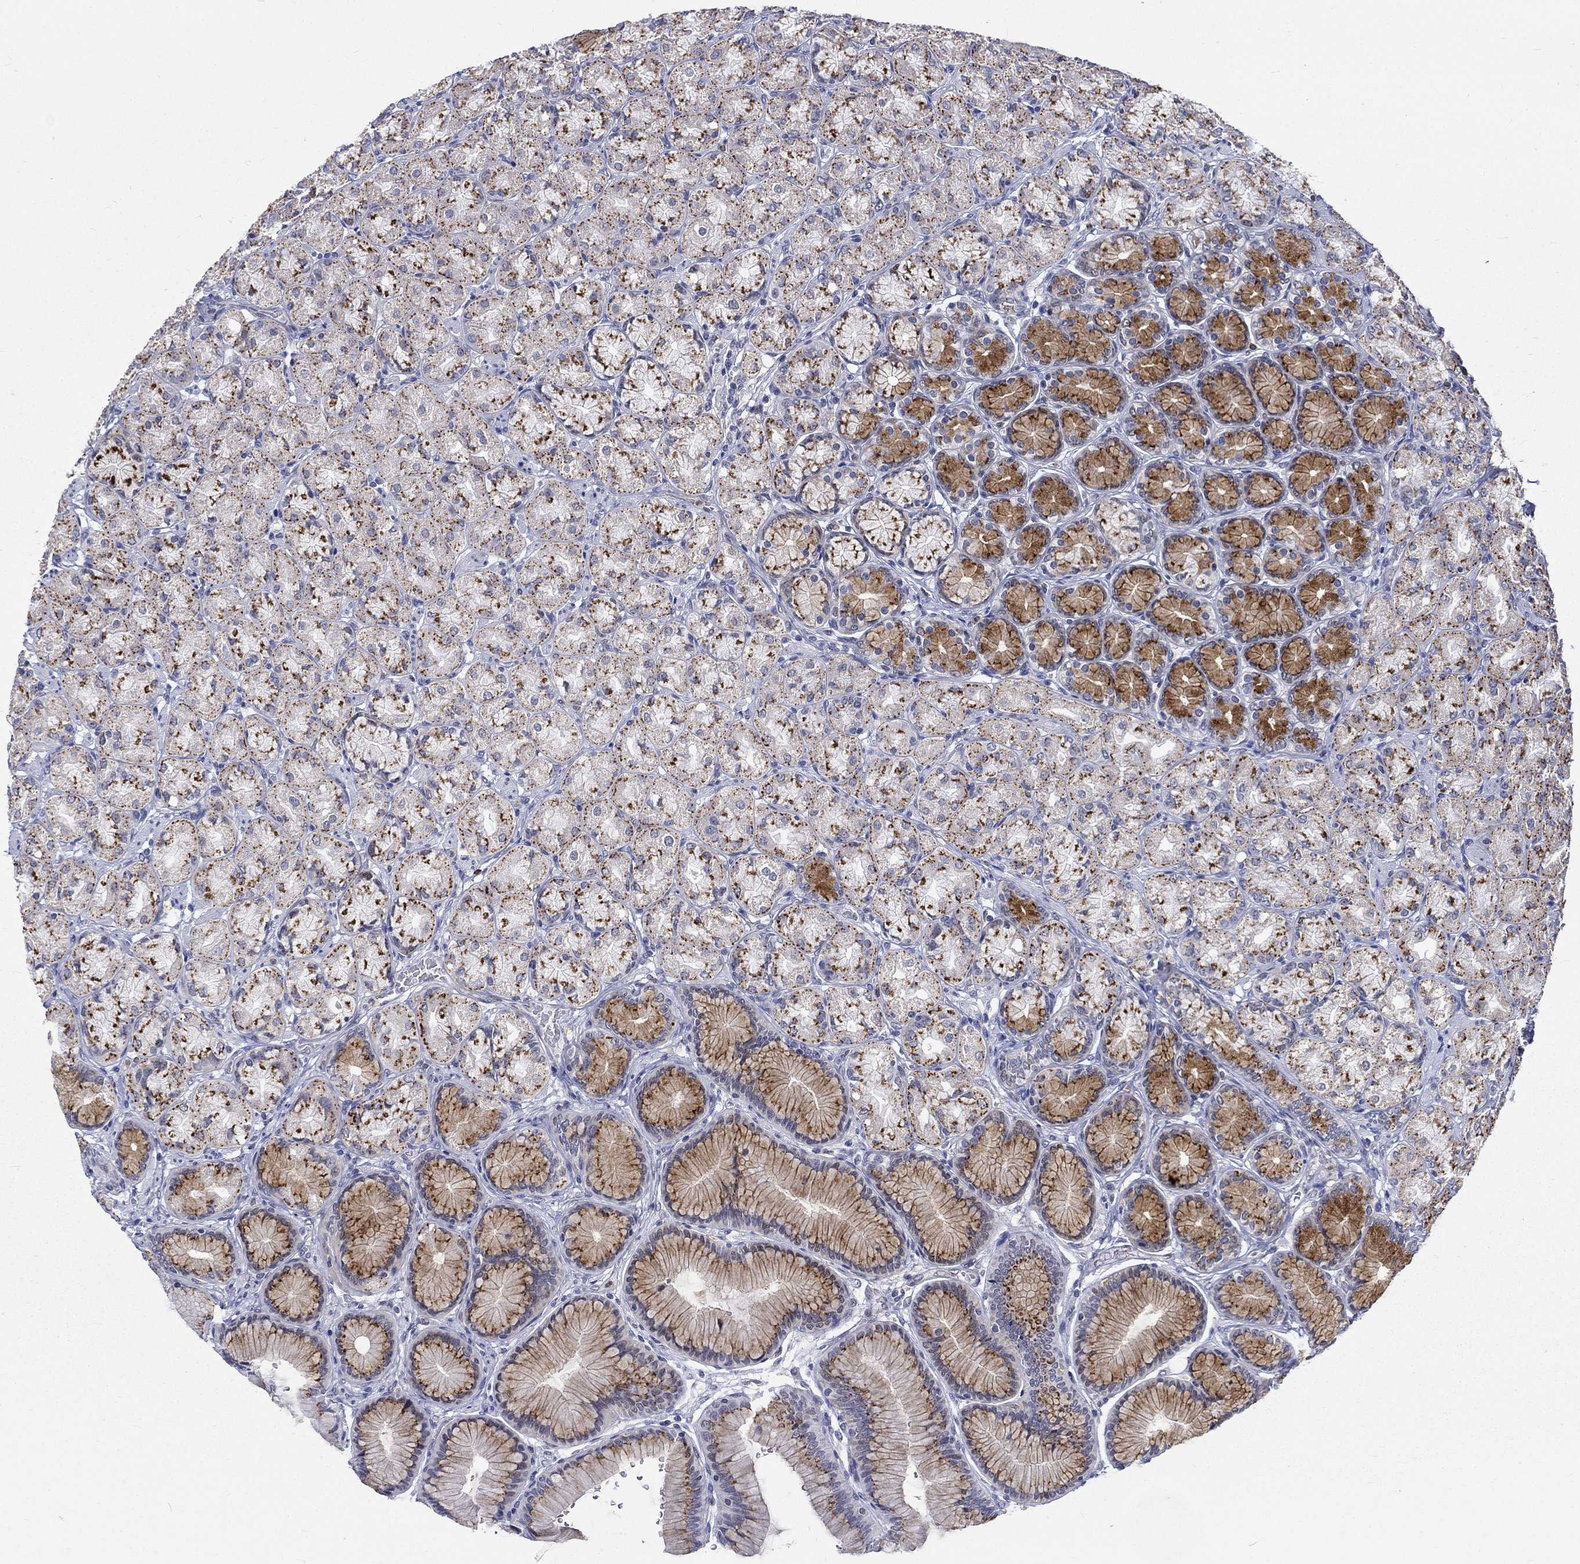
{"staining": {"intensity": "strong", "quantity": "25%-75%", "location": "cytoplasmic/membranous"}, "tissue": "stomach", "cell_type": "Glandular cells", "image_type": "normal", "snomed": [{"axis": "morphology", "description": "Normal tissue, NOS"}, {"axis": "morphology", "description": "Adenocarcinoma, NOS"}, {"axis": "morphology", "description": "Adenocarcinoma, High grade"}, {"axis": "topography", "description": "Stomach, upper"}, {"axis": "topography", "description": "Stomach"}], "caption": "Protein staining of benign stomach shows strong cytoplasmic/membranous expression in about 25%-75% of glandular cells.", "gene": "ST6GALNAC1", "patient": {"sex": "female", "age": 65}}